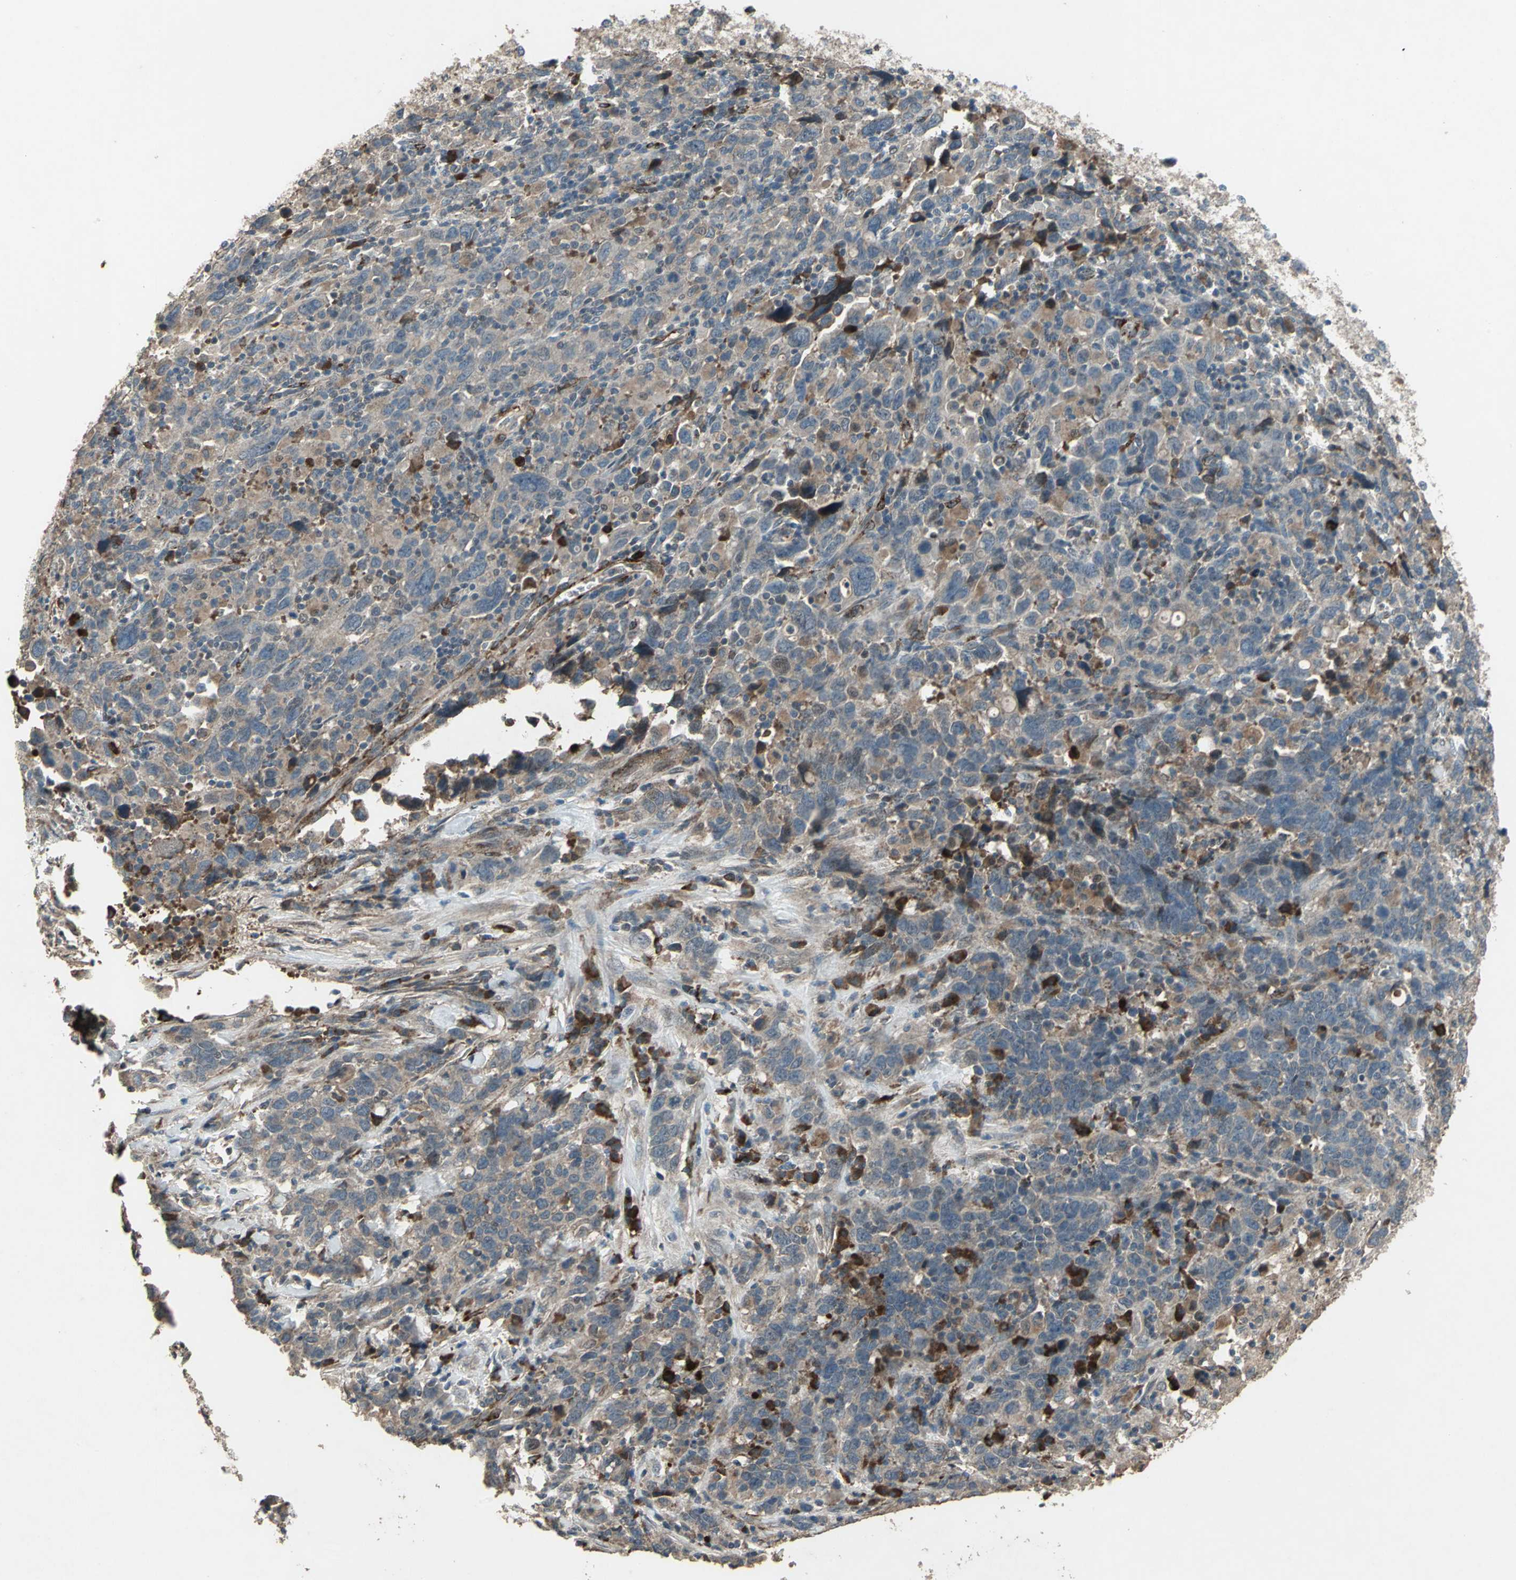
{"staining": {"intensity": "weak", "quantity": ">75%", "location": "cytoplasmic/membranous"}, "tissue": "urothelial cancer", "cell_type": "Tumor cells", "image_type": "cancer", "snomed": [{"axis": "morphology", "description": "Urothelial carcinoma, High grade"}, {"axis": "topography", "description": "Urinary bladder"}], "caption": "An immunohistochemistry (IHC) micrograph of tumor tissue is shown. Protein staining in brown shows weak cytoplasmic/membranous positivity in urothelial carcinoma (high-grade) within tumor cells.", "gene": "SEPTIN4", "patient": {"sex": "male", "age": 61}}